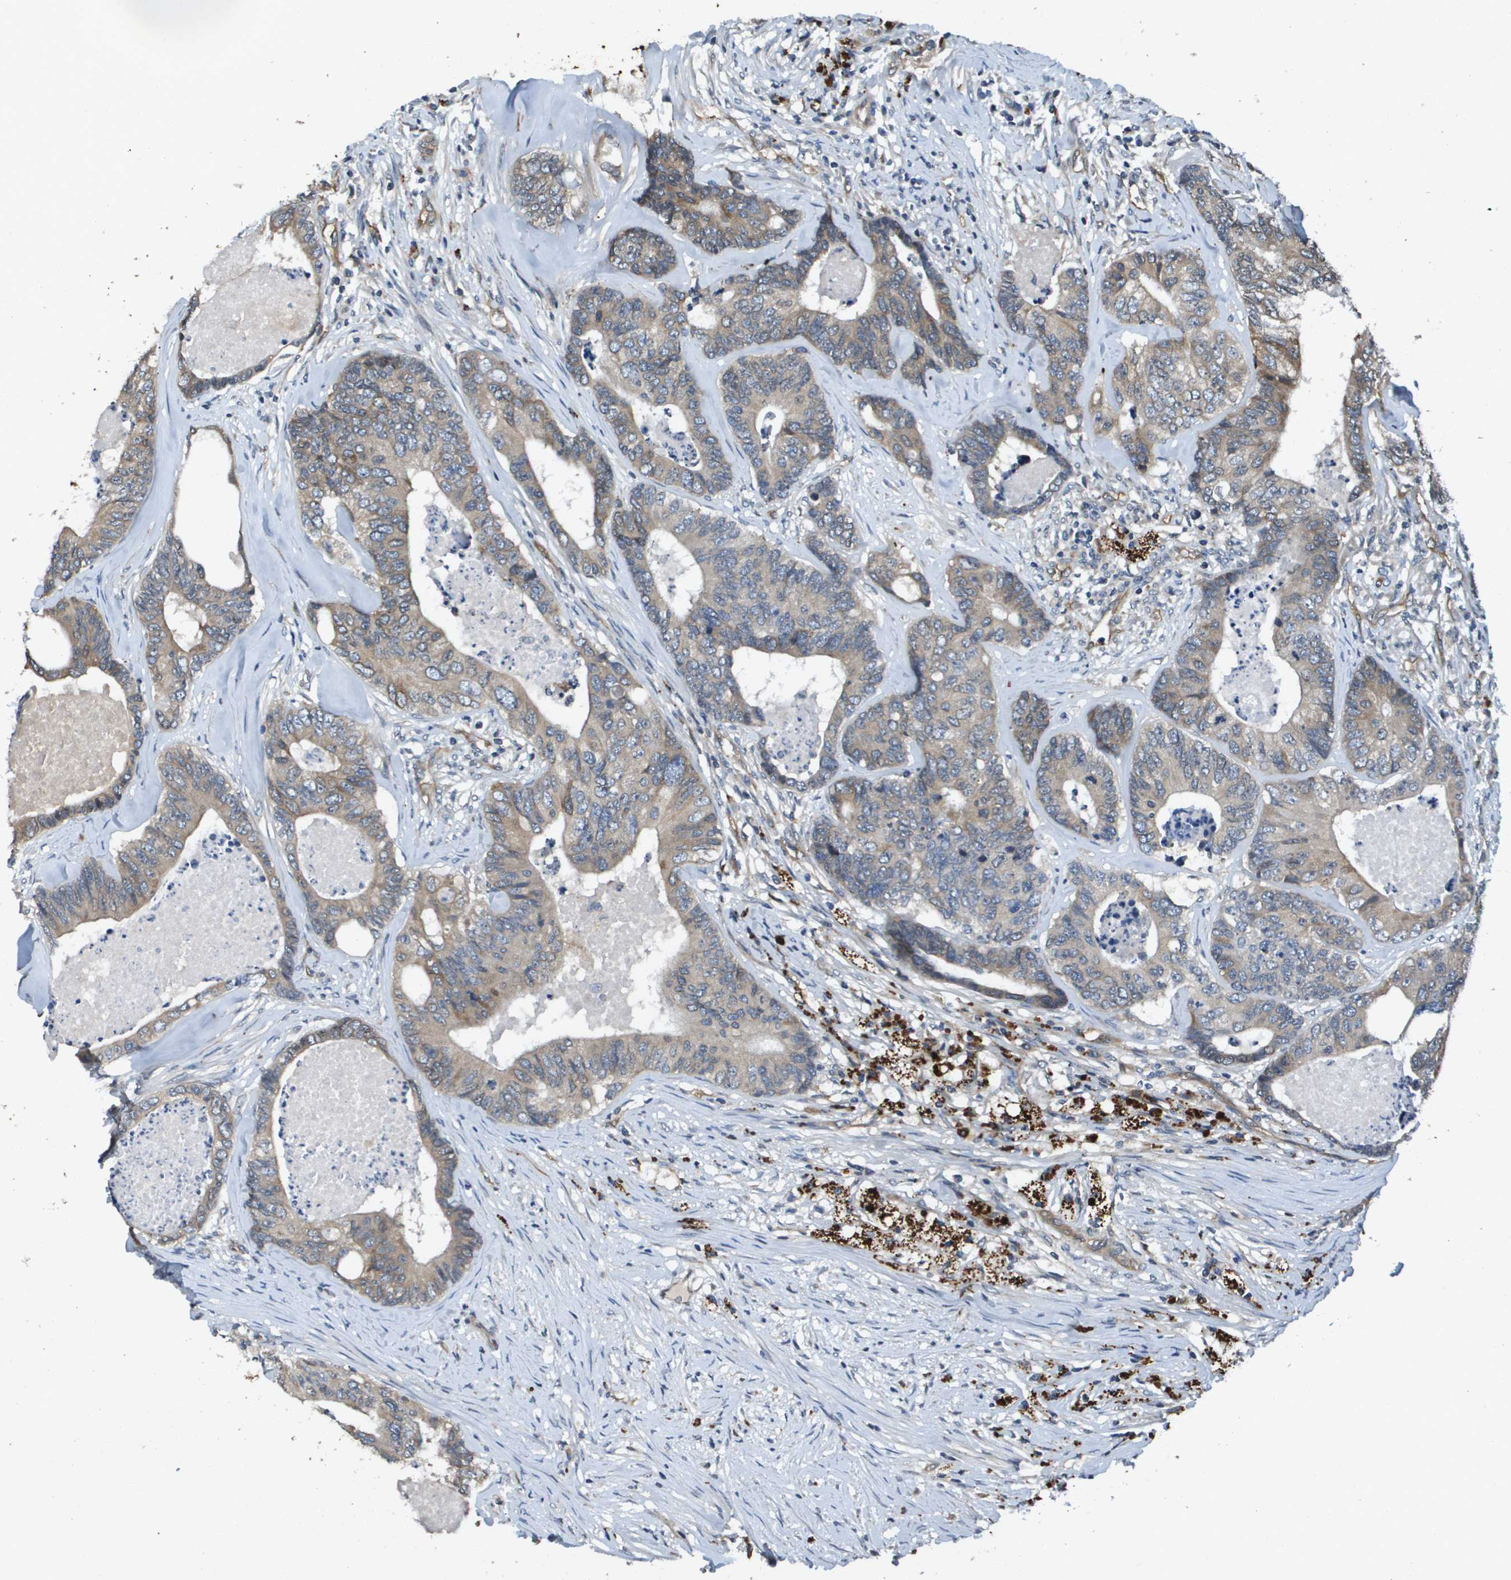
{"staining": {"intensity": "moderate", "quantity": ">75%", "location": "cytoplasmic/membranous"}, "tissue": "colorectal cancer", "cell_type": "Tumor cells", "image_type": "cancer", "snomed": [{"axis": "morphology", "description": "Adenocarcinoma, NOS"}, {"axis": "topography", "description": "Colon"}], "caption": "Protein expression analysis of colorectal adenocarcinoma displays moderate cytoplasmic/membranous staining in approximately >75% of tumor cells.", "gene": "PGAP3", "patient": {"sex": "female", "age": 67}}